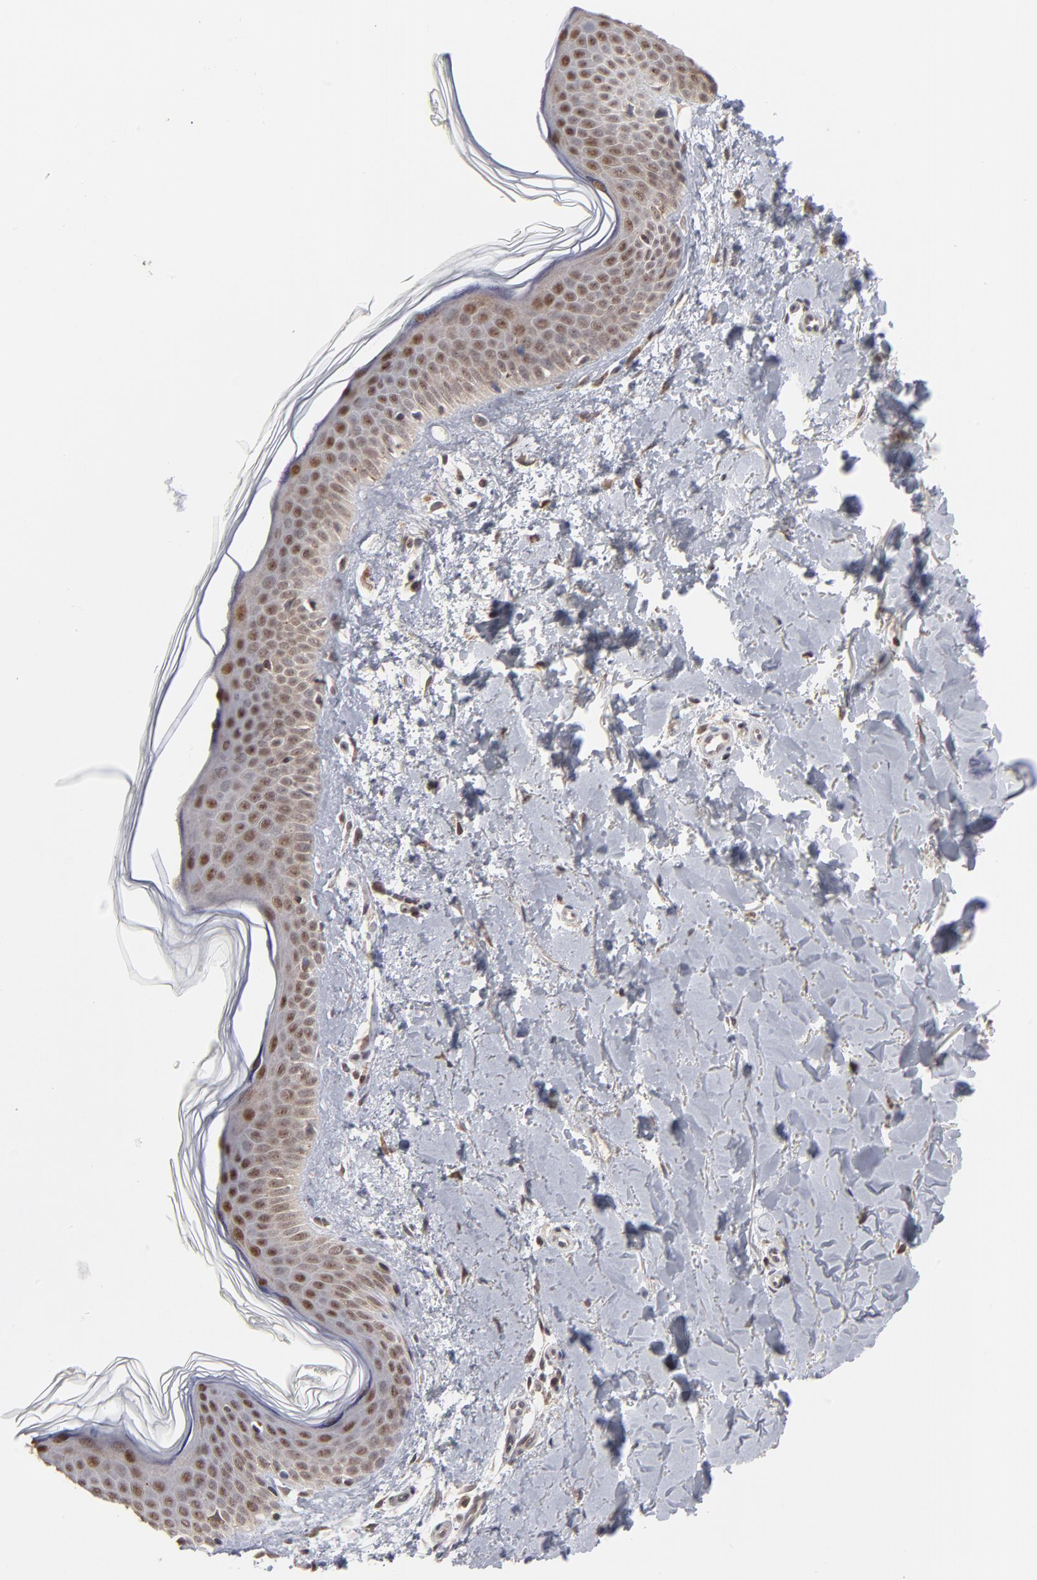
{"staining": {"intensity": "moderate", "quantity": "25%-75%", "location": "cytoplasmic/membranous,nuclear"}, "tissue": "skin", "cell_type": "Fibroblasts", "image_type": "normal", "snomed": [{"axis": "morphology", "description": "Normal tissue, NOS"}, {"axis": "topography", "description": "Skin"}], "caption": "IHC micrograph of normal human skin stained for a protein (brown), which displays medium levels of moderate cytoplasmic/membranous,nuclear expression in about 25%-75% of fibroblasts.", "gene": "ARIH1", "patient": {"sex": "female", "age": 56}}